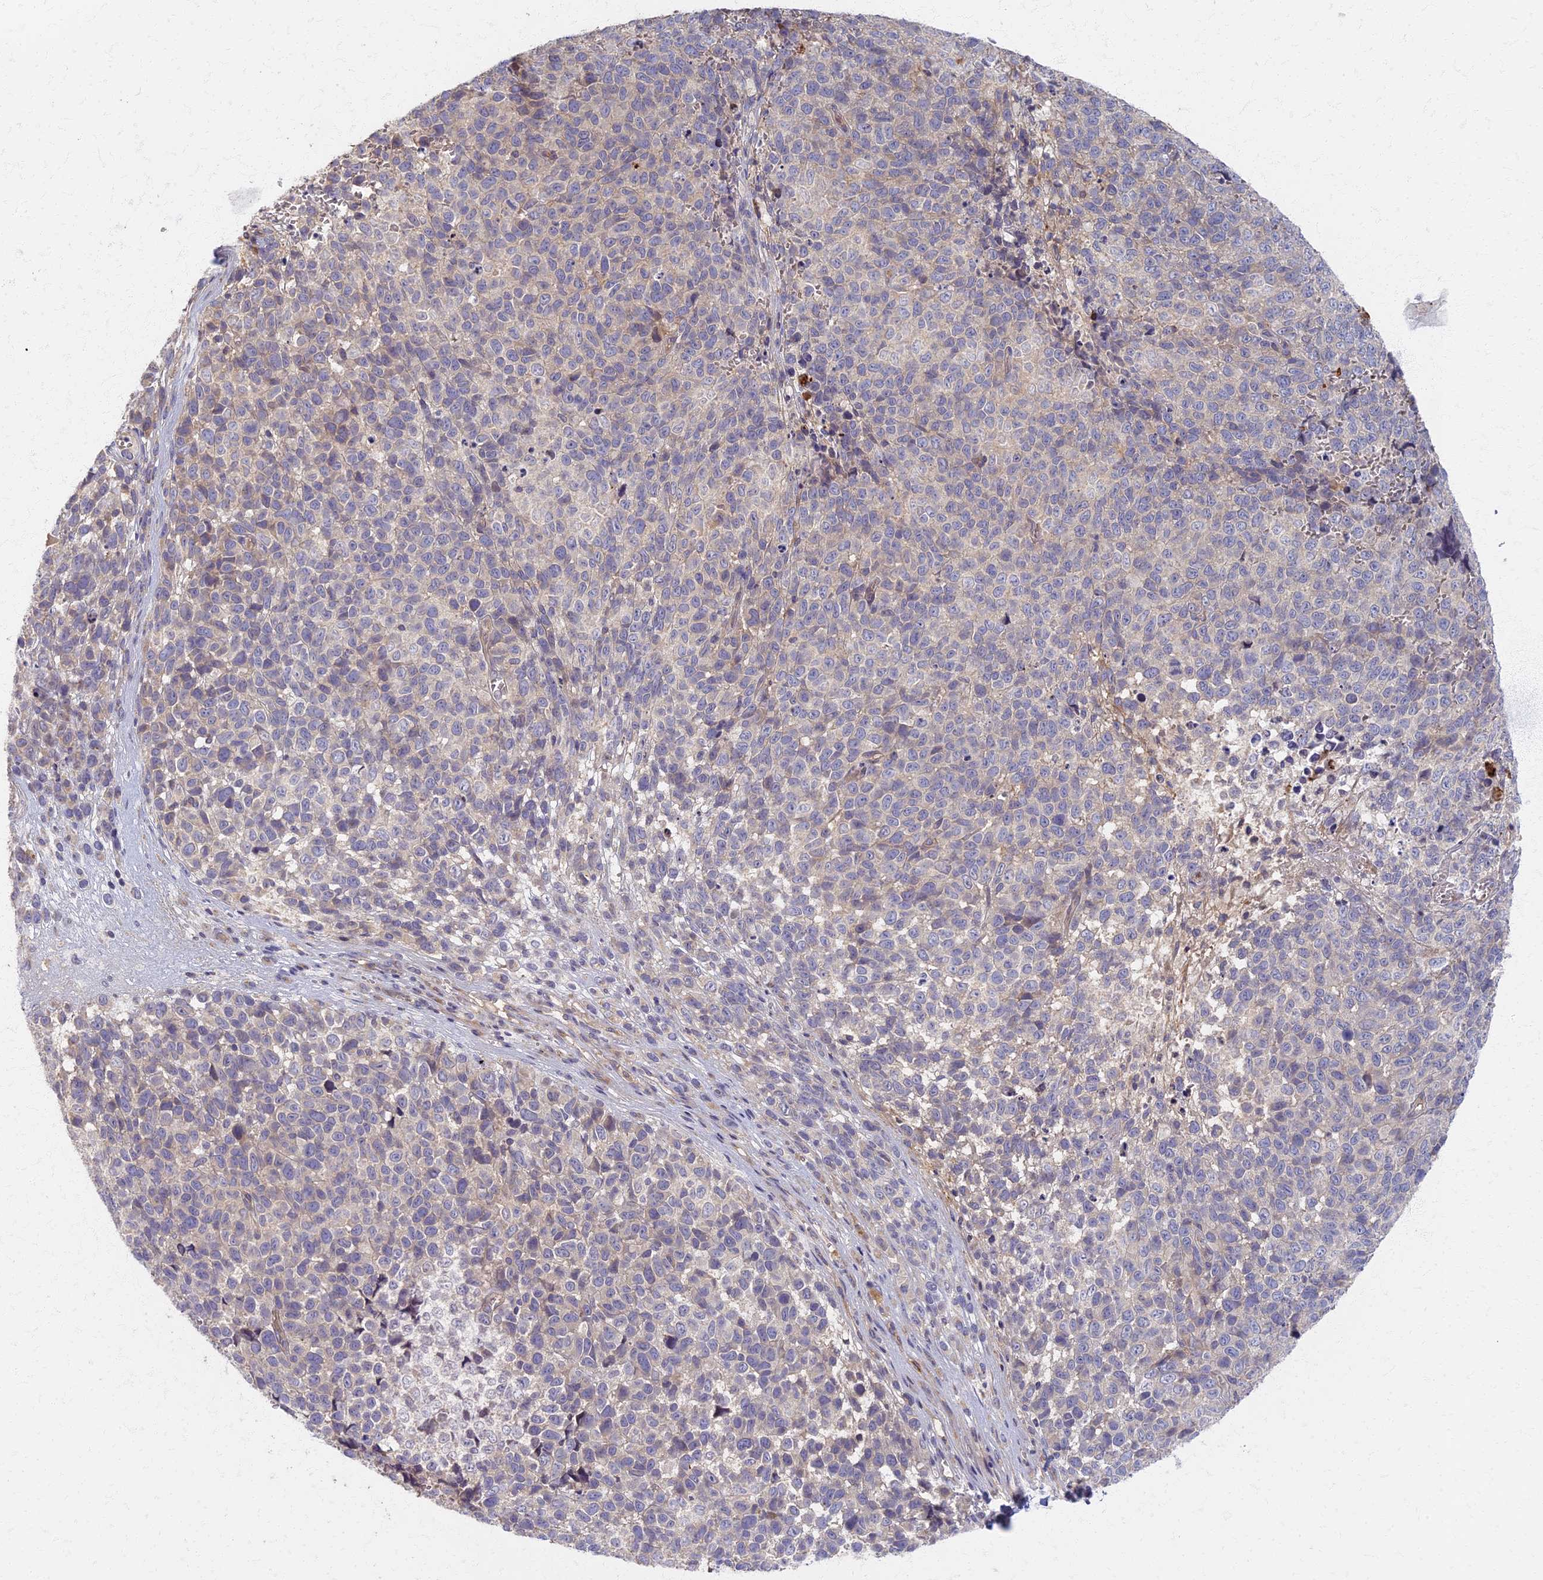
{"staining": {"intensity": "negative", "quantity": "none", "location": "none"}, "tissue": "melanoma", "cell_type": "Tumor cells", "image_type": "cancer", "snomed": [{"axis": "morphology", "description": "Malignant melanoma, NOS"}, {"axis": "topography", "description": "Nose, NOS"}], "caption": "An IHC image of melanoma is shown. There is no staining in tumor cells of melanoma.", "gene": "AP4E1", "patient": {"sex": "female", "age": 48}}